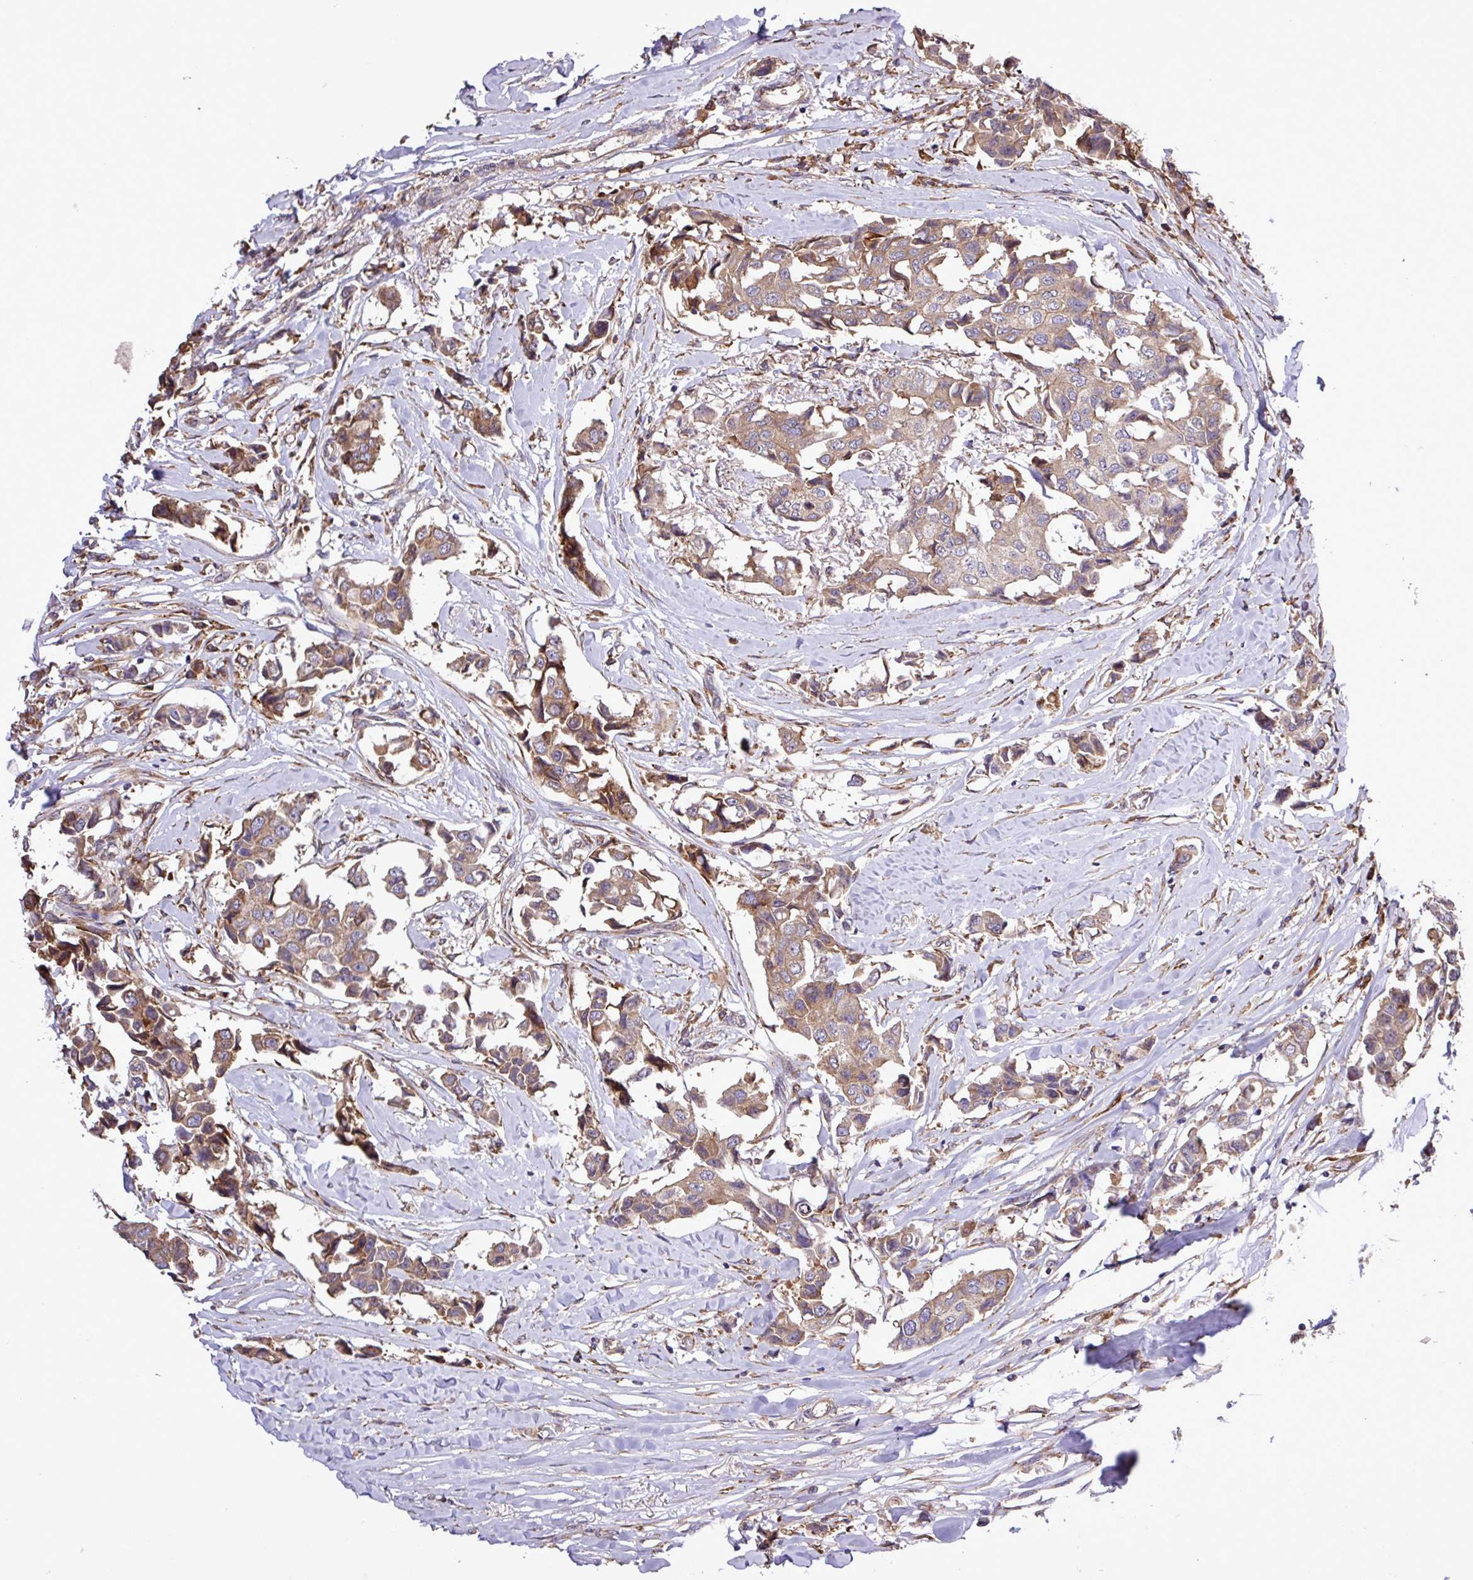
{"staining": {"intensity": "weak", "quantity": ">75%", "location": "cytoplasmic/membranous"}, "tissue": "breast cancer", "cell_type": "Tumor cells", "image_type": "cancer", "snomed": [{"axis": "morphology", "description": "Duct carcinoma"}, {"axis": "topography", "description": "Breast"}], "caption": "Breast intraductal carcinoma stained with a brown dye demonstrates weak cytoplasmic/membranous positive expression in approximately >75% of tumor cells.", "gene": "MEGF6", "patient": {"sex": "female", "age": 80}}